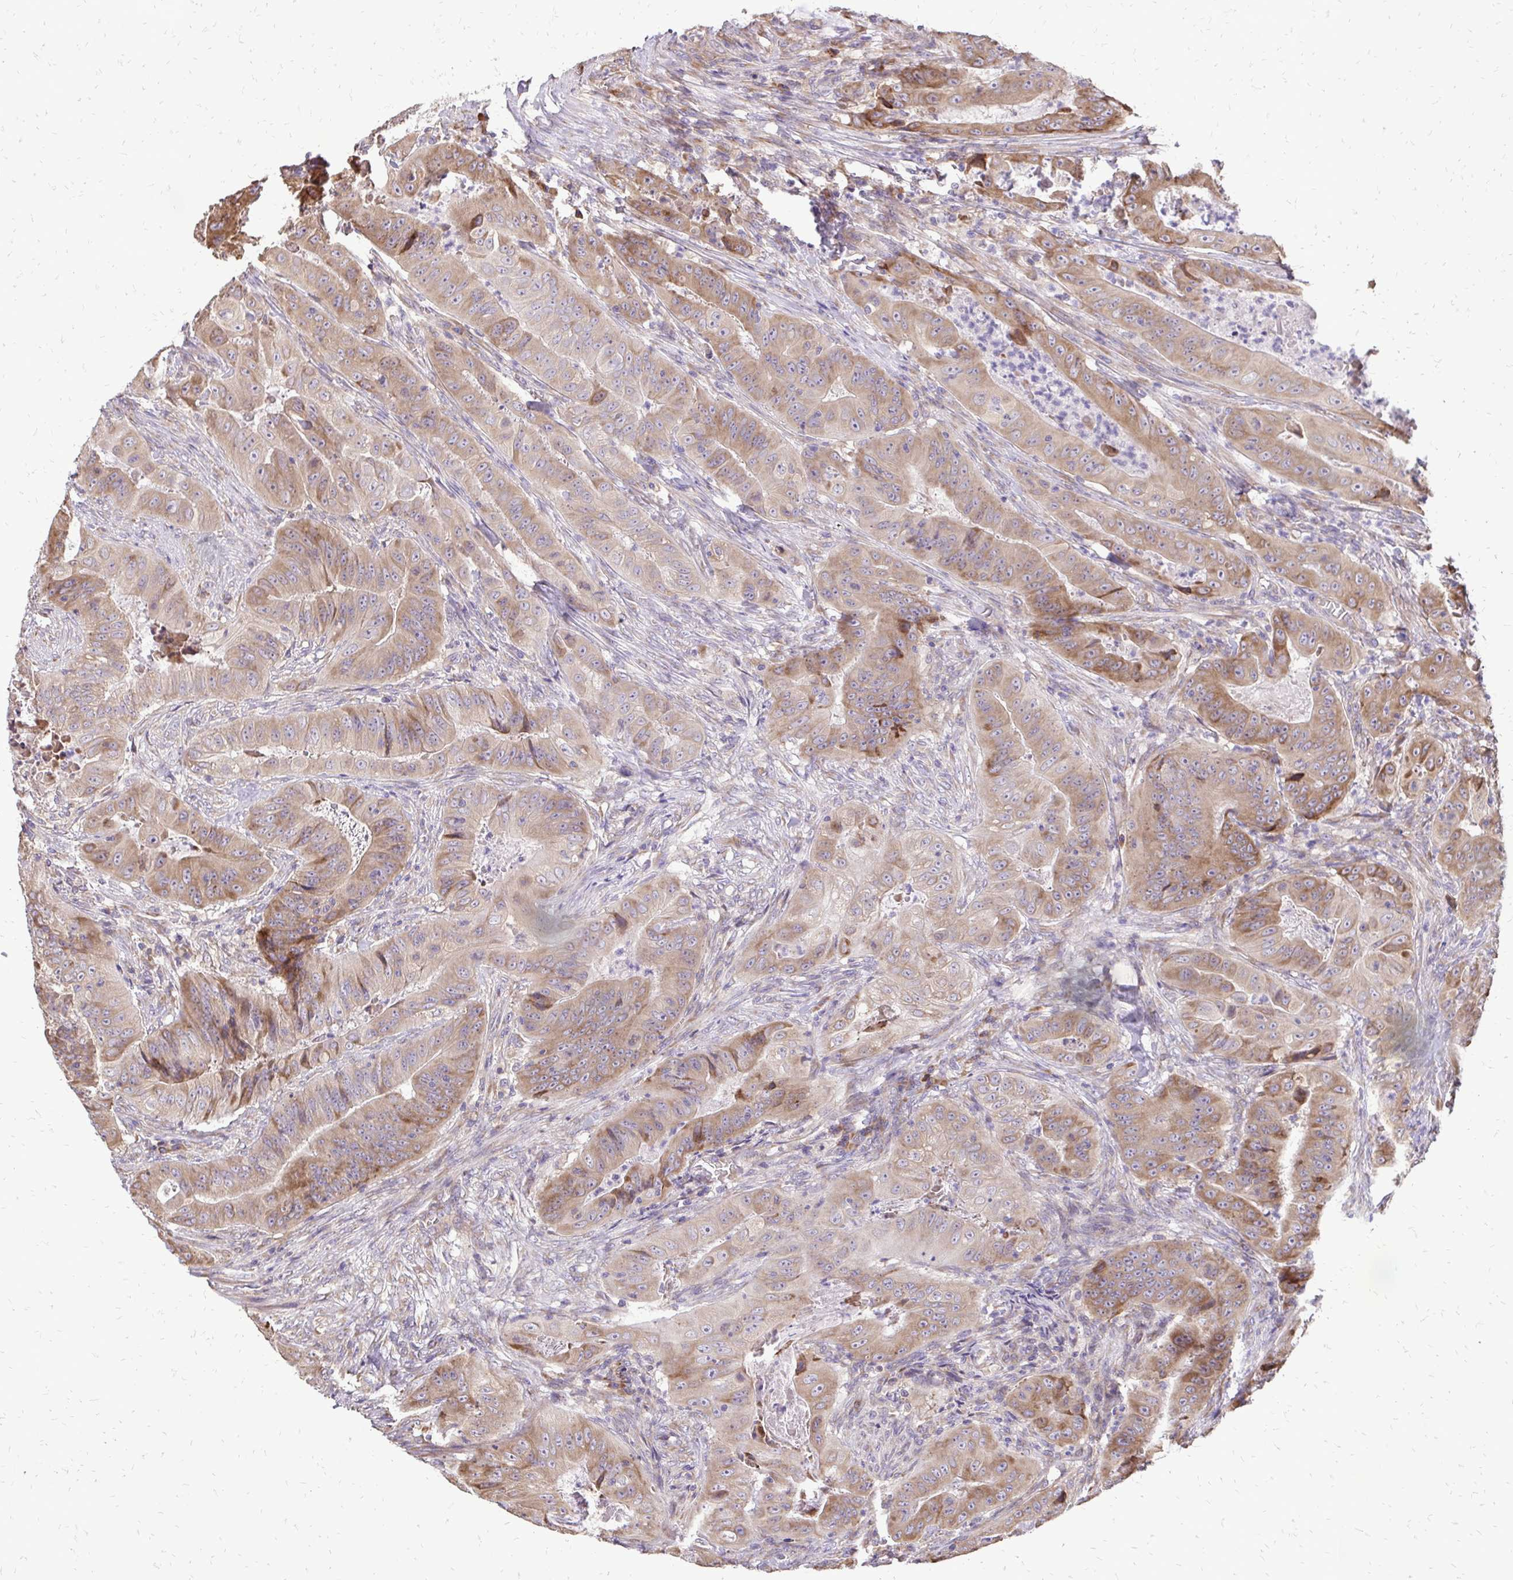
{"staining": {"intensity": "moderate", "quantity": ">75%", "location": "cytoplasmic/membranous"}, "tissue": "colorectal cancer", "cell_type": "Tumor cells", "image_type": "cancer", "snomed": [{"axis": "morphology", "description": "Adenocarcinoma, NOS"}, {"axis": "topography", "description": "Colon"}], "caption": "Adenocarcinoma (colorectal) tissue displays moderate cytoplasmic/membranous staining in about >75% of tumor cells", "gene": "RPS3", "patient": {"sex": "male", "age": 33}}